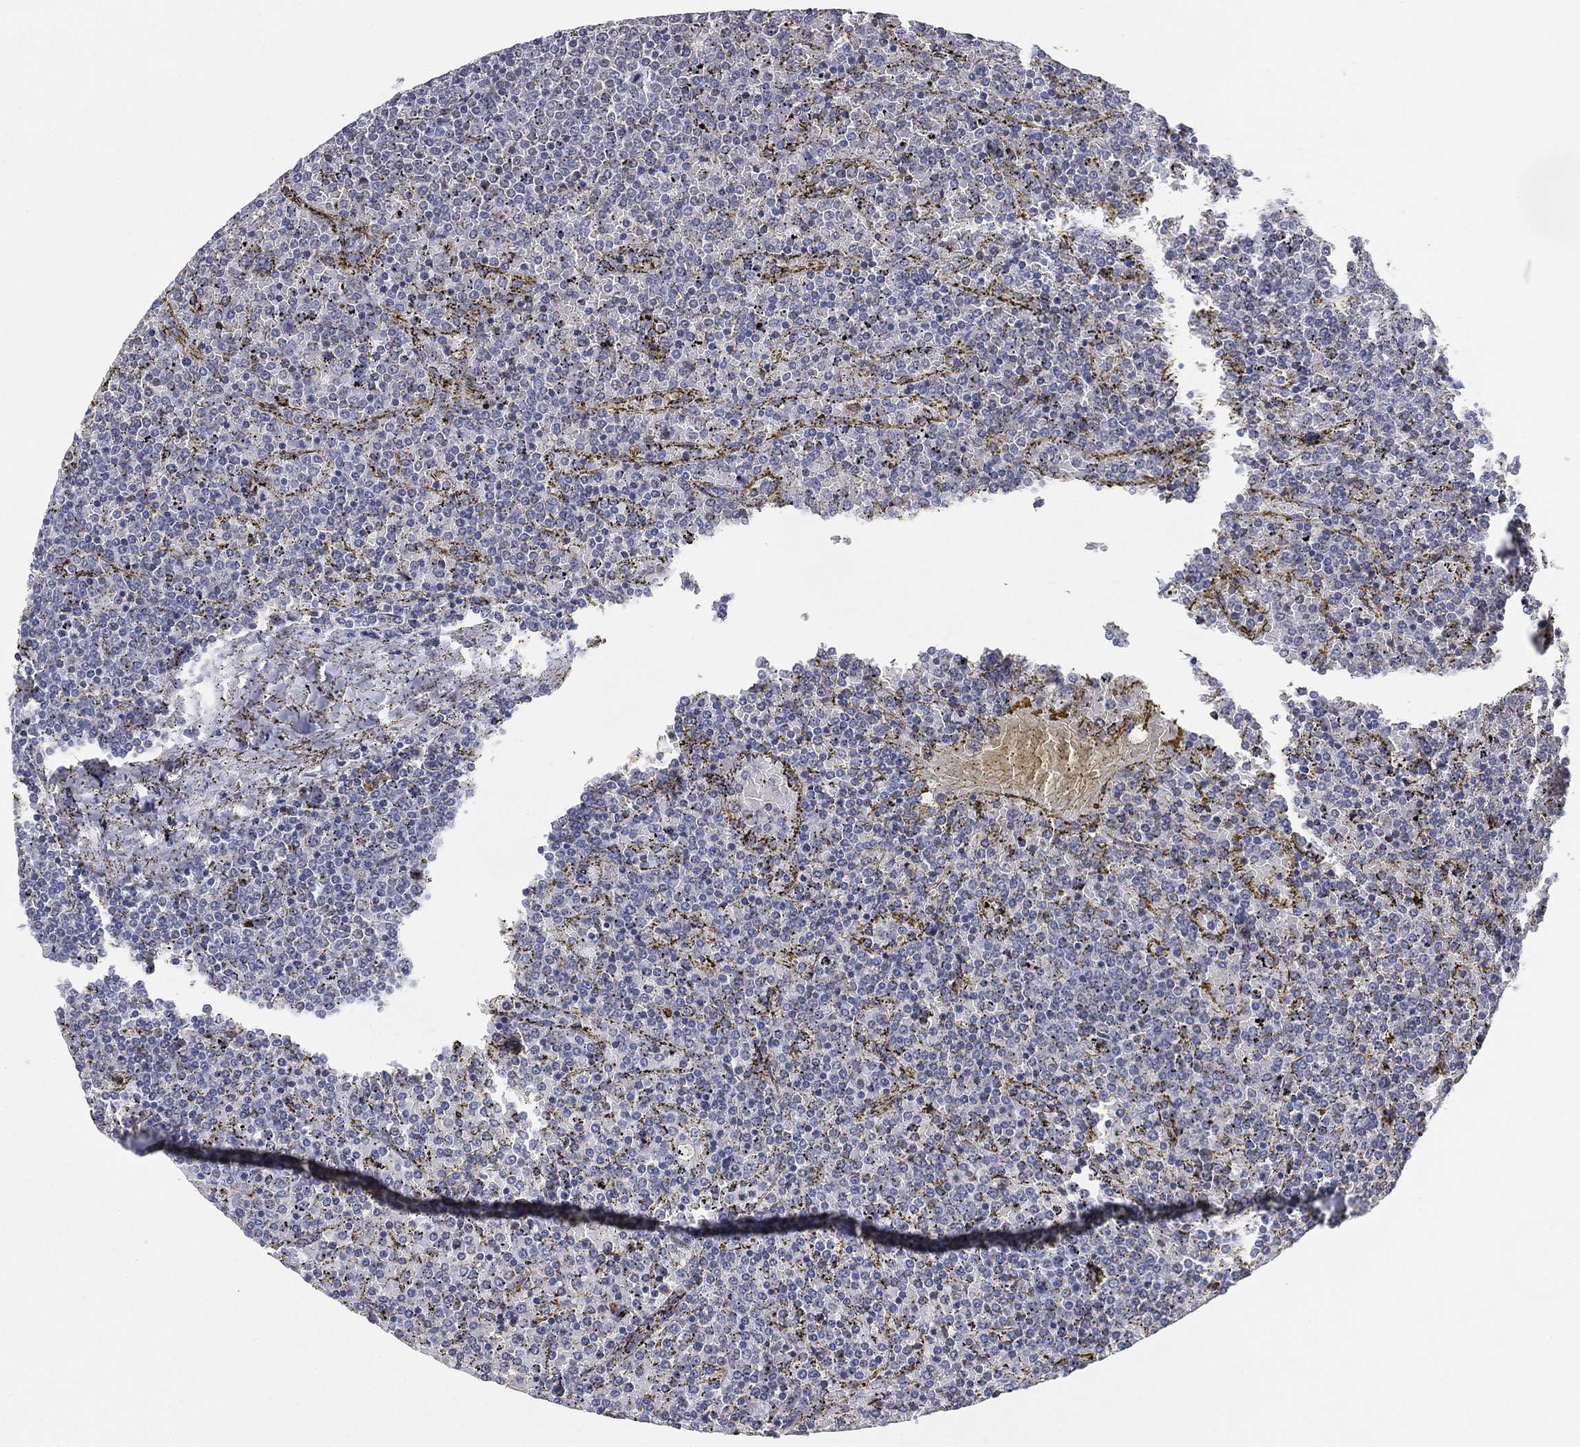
{"staining": {"intensity": "negative", "quantity": "none", "location": "none"}, "tissue": "lymphoma", "cell_type": "Tumor cells", "image_type": "cancer", "snomed": [{"axis": "morphology", "description": "Malignant lymphoma, non-Hodgkin's type, Low grade"}, {"axis": "topography", "description": "Spleen"}], "caption": "Immunohistochemical staining of lymphoma reveals no significant positivity in tumor cells.", "gene": "PSMG4", "patient": {"sex": "female", "age": 77}}